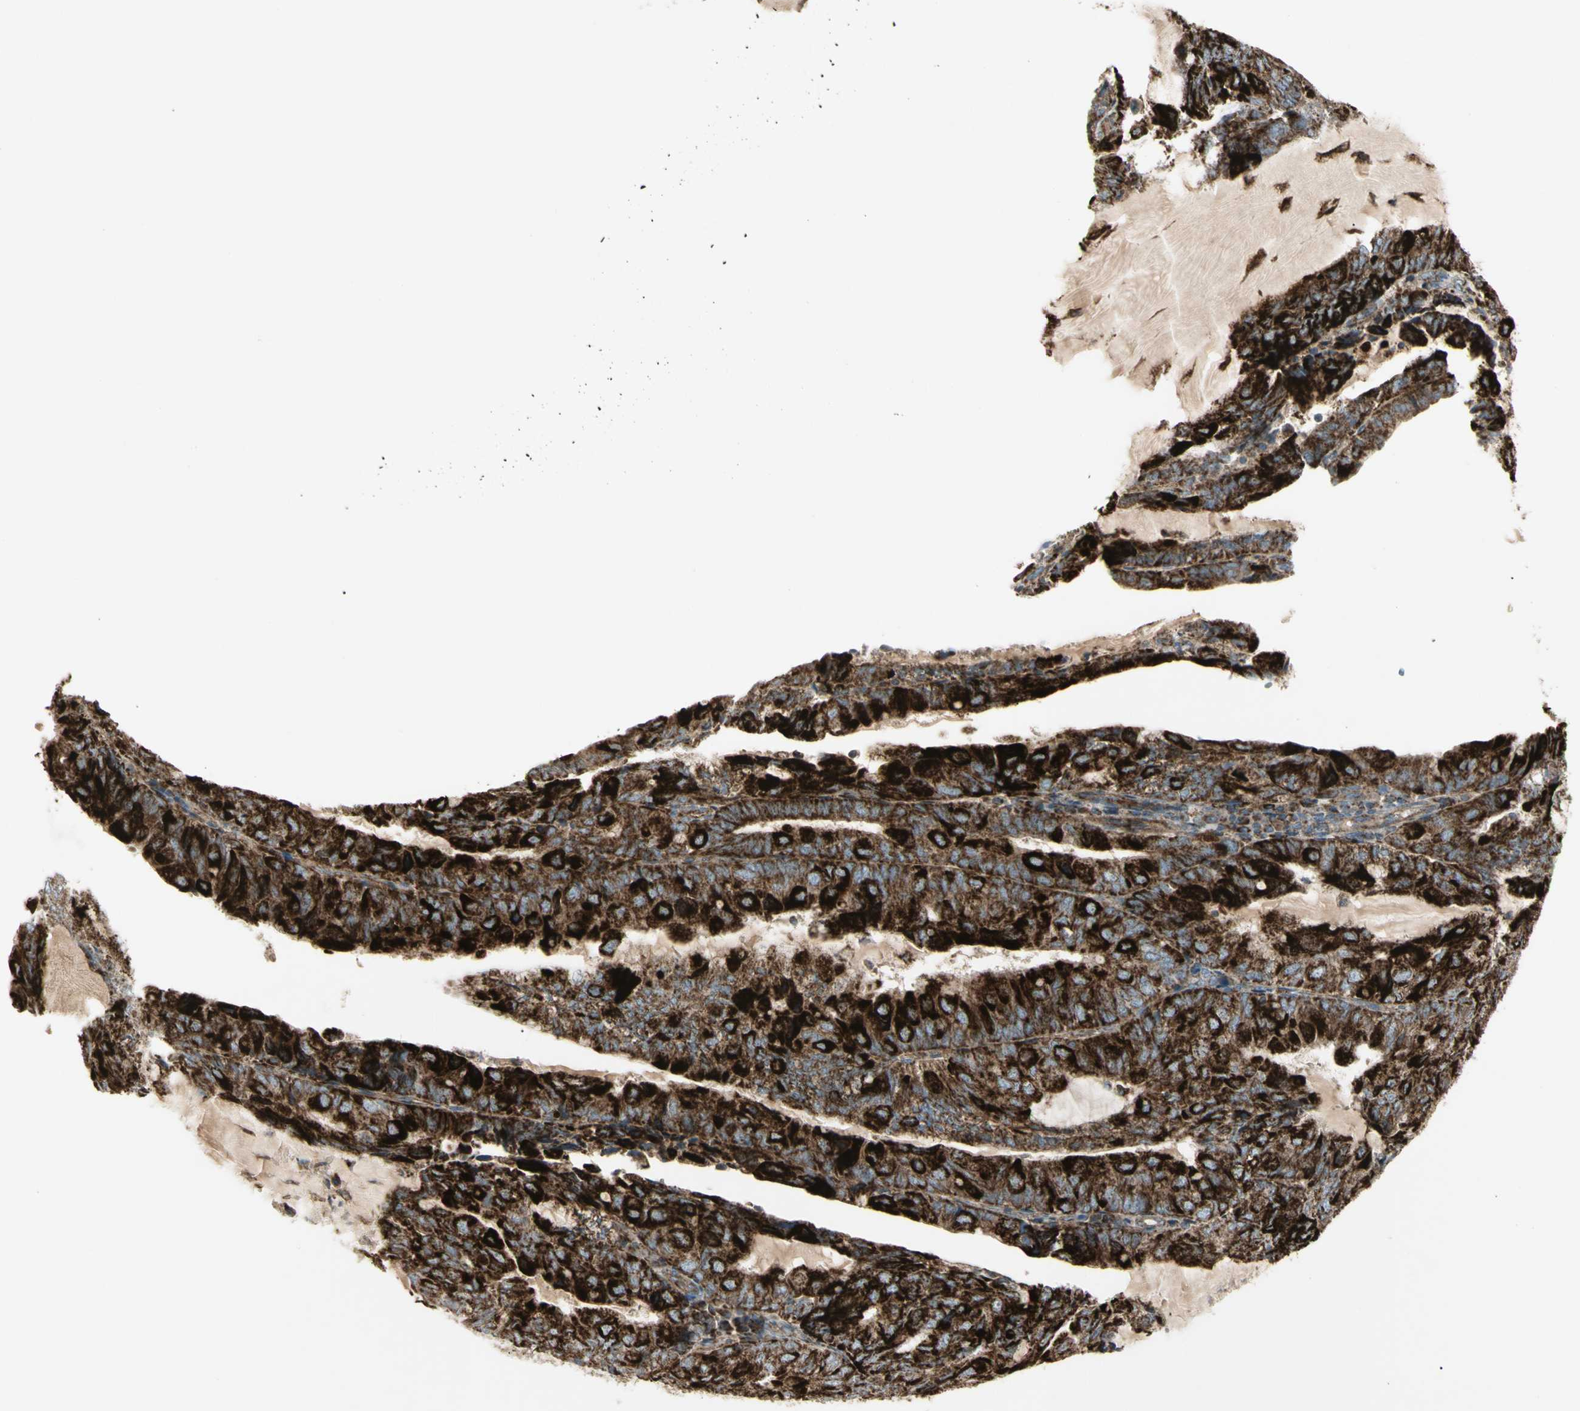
{"staining": {"intensity": "strong", "quantity": ">75%", "location": "cytoplasmic/membranous"}, "tissue": "endometrial cancer", "cell_type": "Tumor cells", "image_type": "cancer", "snomed": [{"axis": "morphology", "description": "Adenocarcinoma, NOS"}, {"axis": "topography", "description": "Endometrium"}], "caption": "Tumor cells exhibit strong cytoplasmic/membranous staining in about >75% of cells in endometrial cancer. The staining was performed using DAB, with brown indicating positive protein expression. Nuclei are stained blue with hematoxylin.", "gene": "CYB5R1", "patient": {"sex": "female", "age": 81}}